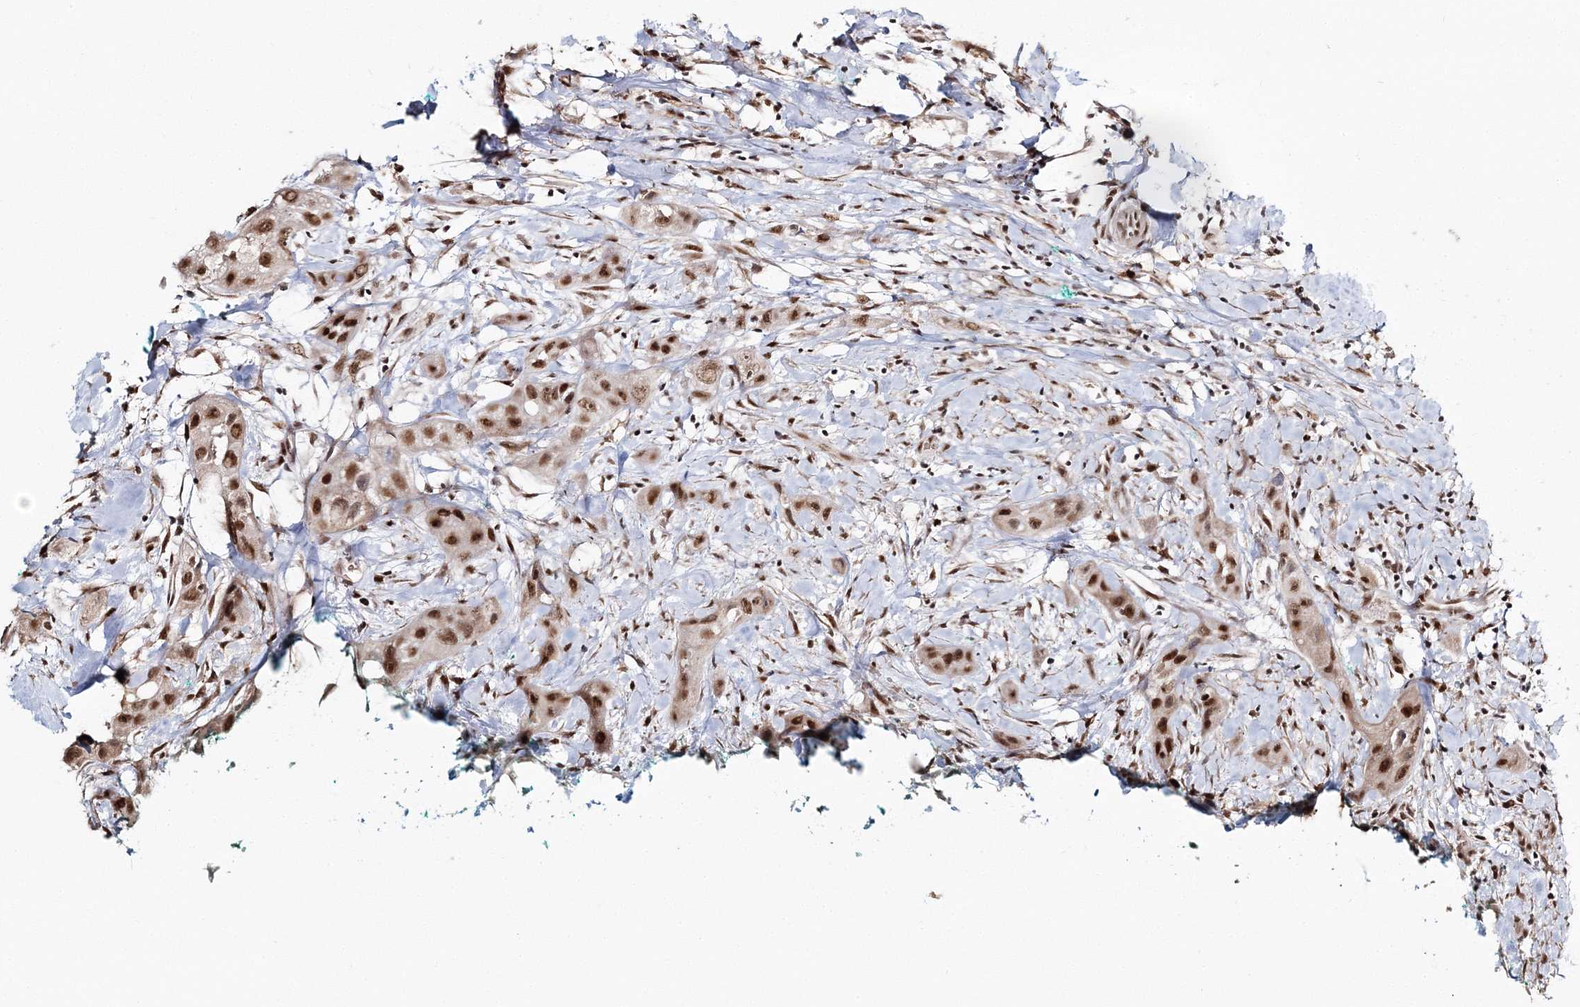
{"staining": {"intensity": "strong", "quantity": ">75%", "location": "nuclear"}, "tissue": "head and neck cancer", "cell_type": "Tumor cells", "image_type": "cancer", "snomed": [{"axis": "morphology", "description": "Normal tissue, NOS"}, {"axis": "morphology", "description": "Squamous cell carcinoma, NOS"}, {"axis": "topography", "description": "Skeletal muscle"}, {"axis": "topography", "description": "Head-Neck"}], "caption": "Head and neck cancer (squamous cell carcinoma) tissue reveals strong nuclear positivity in about >75% of tumor cells, visualized by immunohistochemistry.", "gene": "QRICH1", "patient": {"sex": "male", "age": 51}}